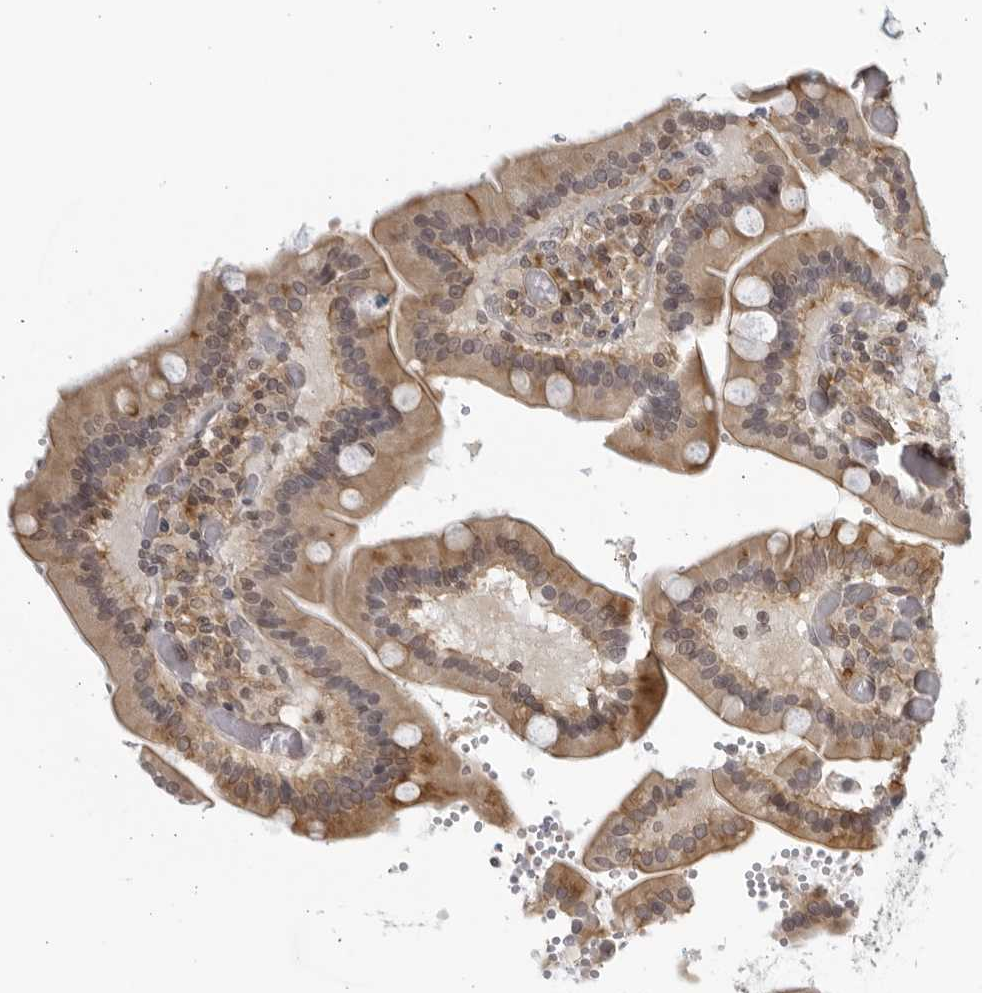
{"staining": {"intensity": "moderate", "quantity": ">75%", "location": "cytoplasmic/membranous"}, "tissue": "duodenum", "cell_type": "Glandular cells", "image_type": "normal", "snomed": [{"axis": "morphology", "description": "Normal tissue, NOS"}, {"axis": "topography", "description": "Duodenum"}], "caption": "Duodenum stained for a protein (brown) exhibits moderate cytoplasmic/membranous positive staining in about >75% of glandular cells.", "gene": "SERTAD4", "patient": {"sex": "female", "age": 62}}